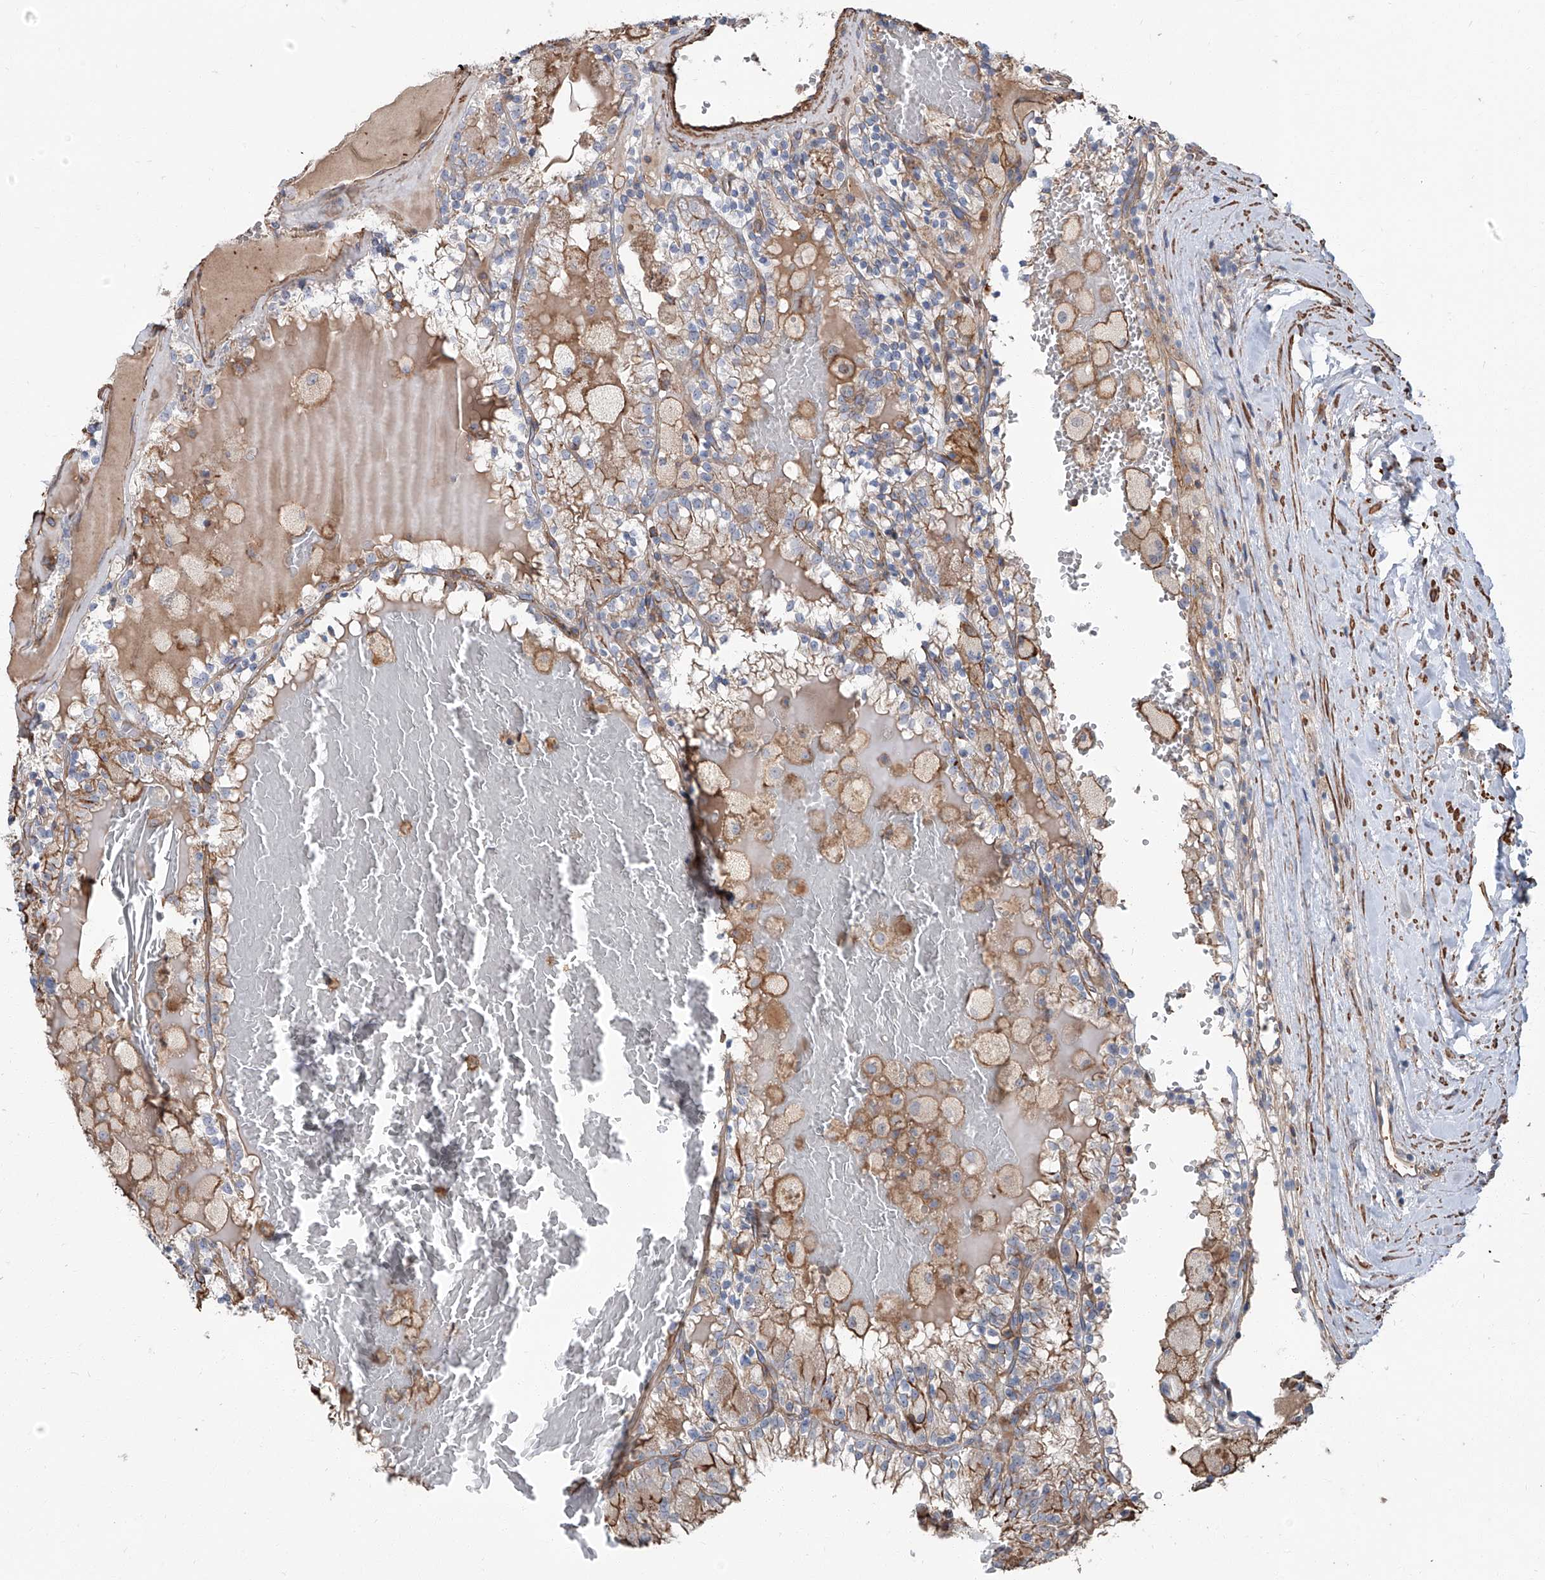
{"staining": {"intensity": "moderate", "quantity": "<25%", "location": "cytoplasmic/membranous"}, "tissue": "renal cancer", "cell_type": "Tumor cells", "image_type": "cancer", "snomed": [{"axis": "morphology", "description": "Adenocarcinoma, NOS"}, {"axis": "topography", "description": "Kidney"}], "caption": "This is a histology image of immunohistochemistry staining of renal adenocarcinoma, which shows moderate staining in the cytoplasmic/membranous of tumor cells.", "gene": "PIEZO2", "patient": {"sex": "female", "age": 56}}